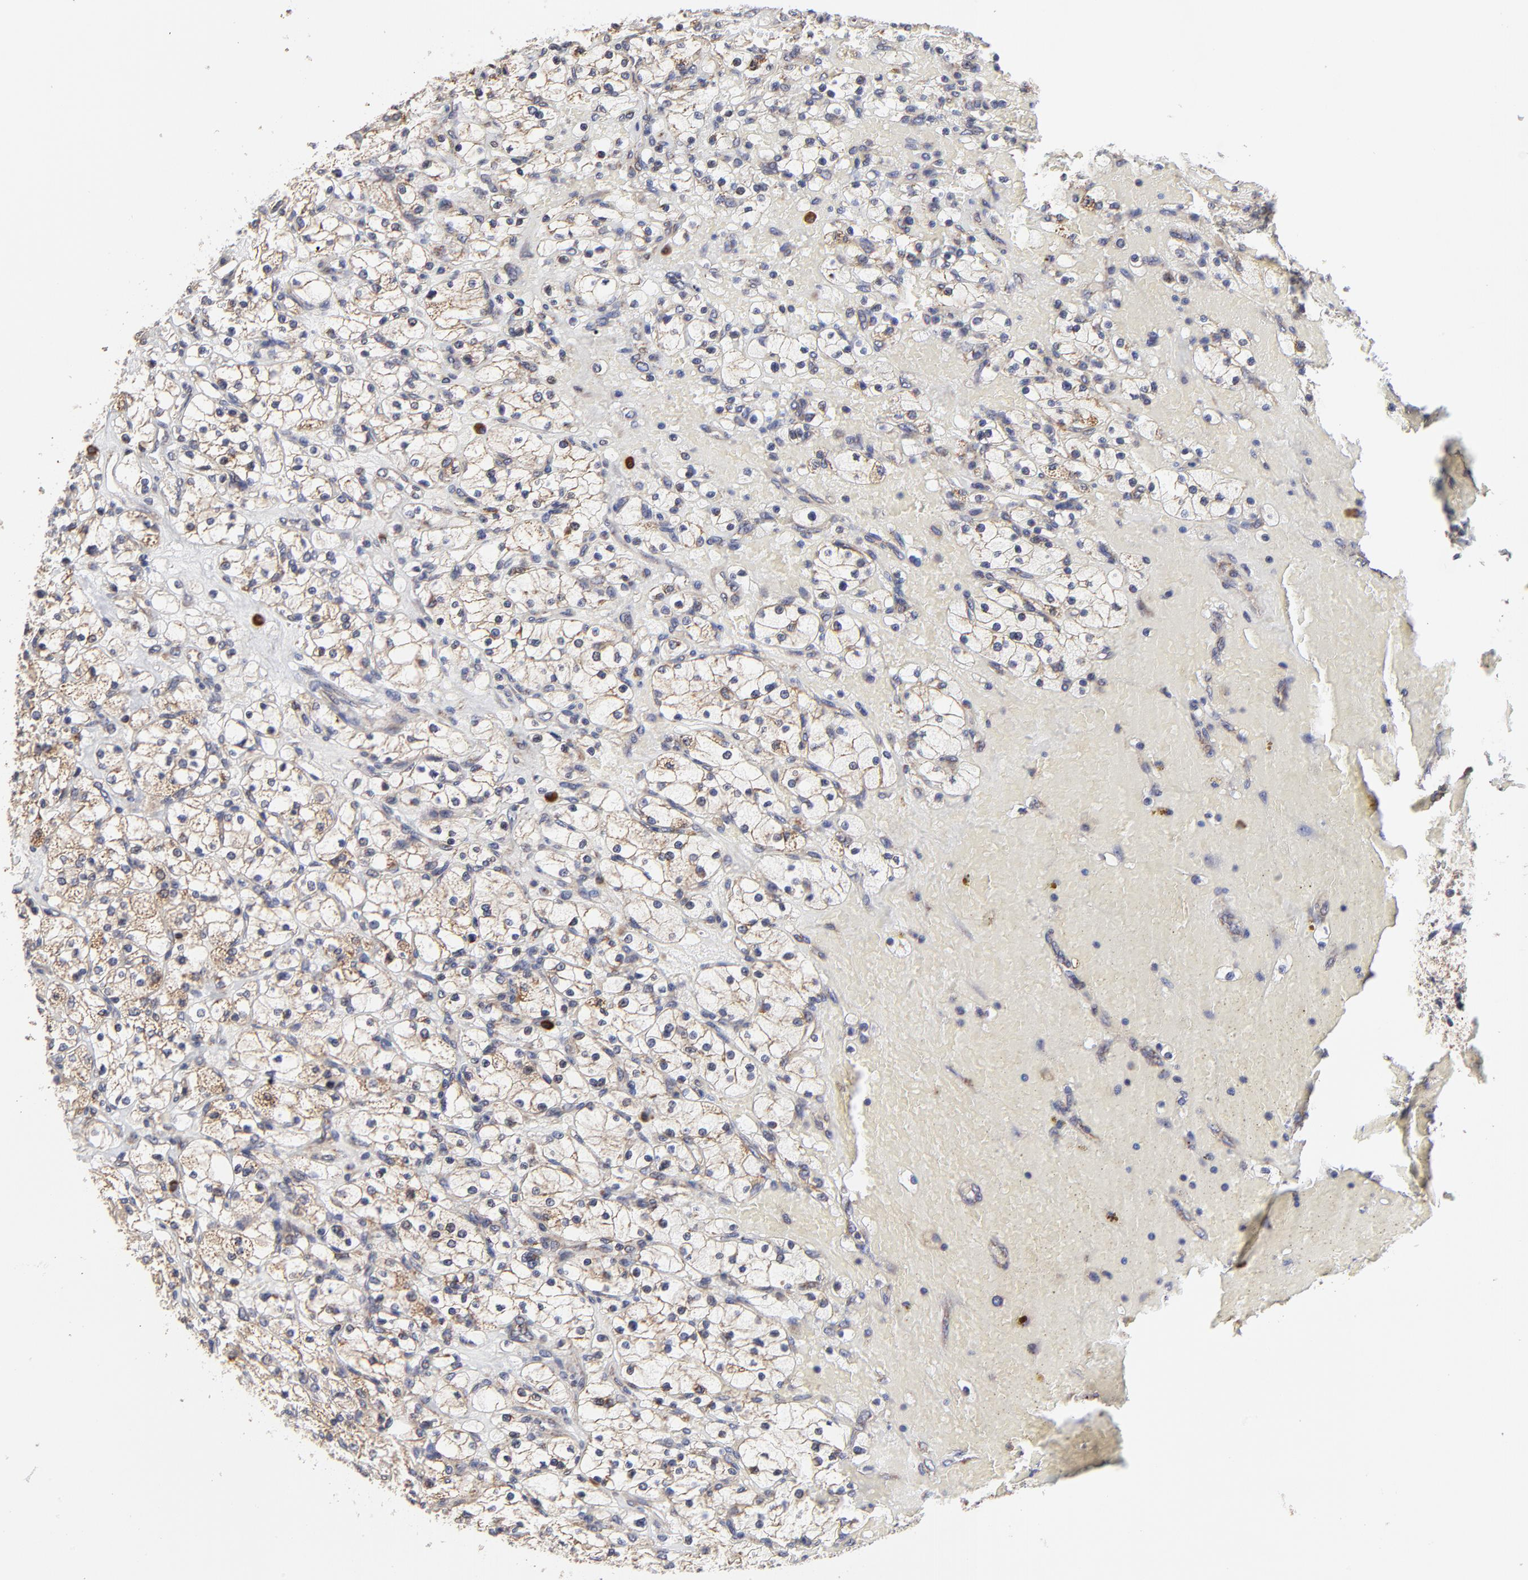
{"staining": {"intensity": "negative", "quantity": "none", "location": "none"}, "tissue": "renal cancer", "cell_type": "Tumor cells", "image_type": "cancer", "snomed": [{"axis": "morphology", "description": "Adenocarcinoma, NOS"}, {"axis": "topography", "description": "Kidney"}], "caption": "A micrograph of human adenocarcinoma (renal) is negative for staining in tumor cells.", "gene": "ZNF550", "patient": {"sex": "female", "age": 83}}